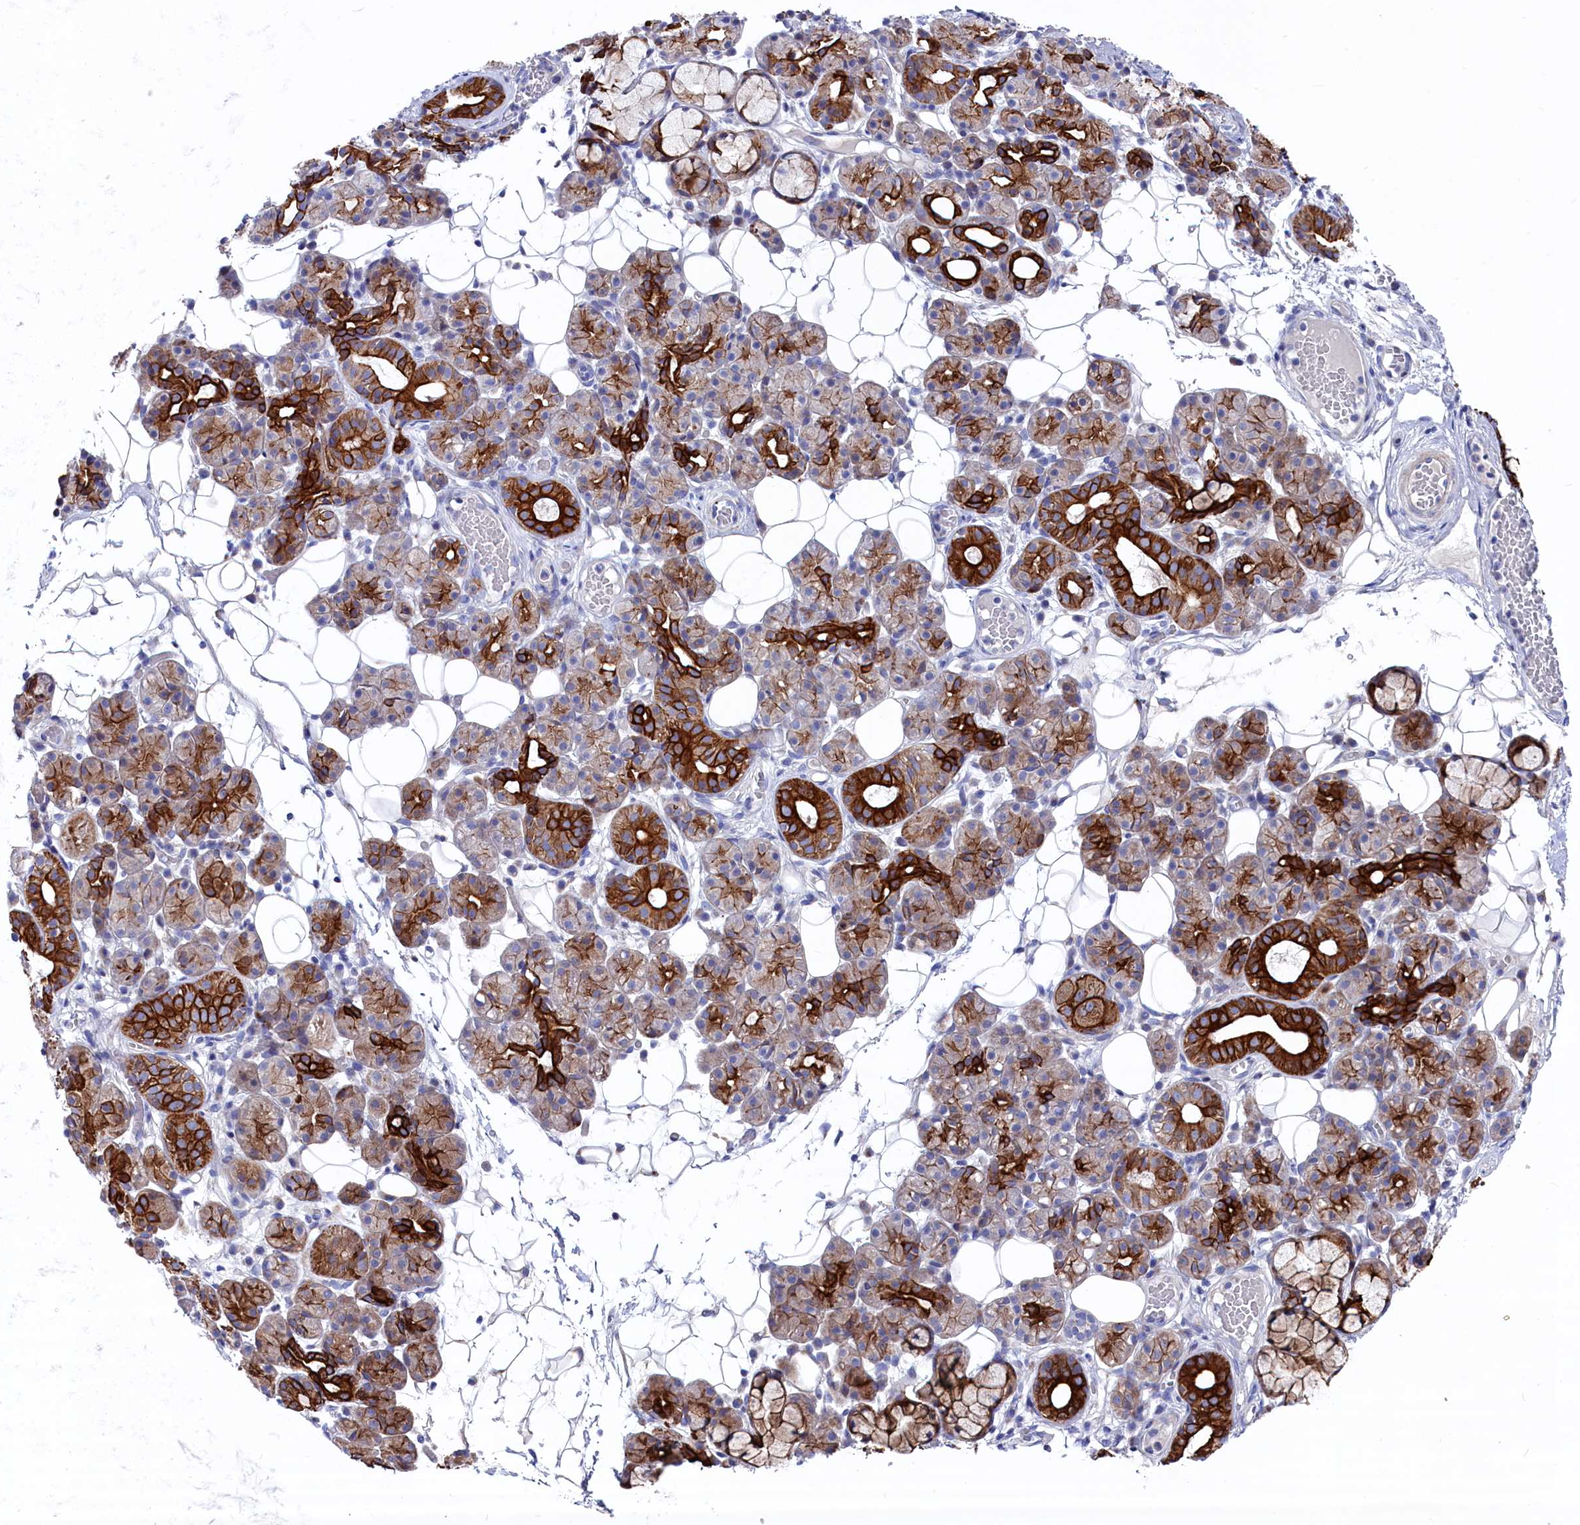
{"staining": {"intensity": "strong", "quantity": "25%-75%", "location": "cytoplasmic/membranous"}, "tissue": "salivary gland", "cell_type": "Glandular cells", "image_type": "normal", "snomed": [{"axis": "morphology", "description": "Normal tissue, NOS"}, {"axis": "topography", "description": "Salivary gland"}], "caption": "An immunohistochemistry (IHC) micrograph of unremarkable tissue is shown. Protein staining in brown labels strong cytoplasmic/membranous positivity in salivary gland within glandular cells.", "gene": "NUDT7", "patient": {"sex": "male", "age": 63}}